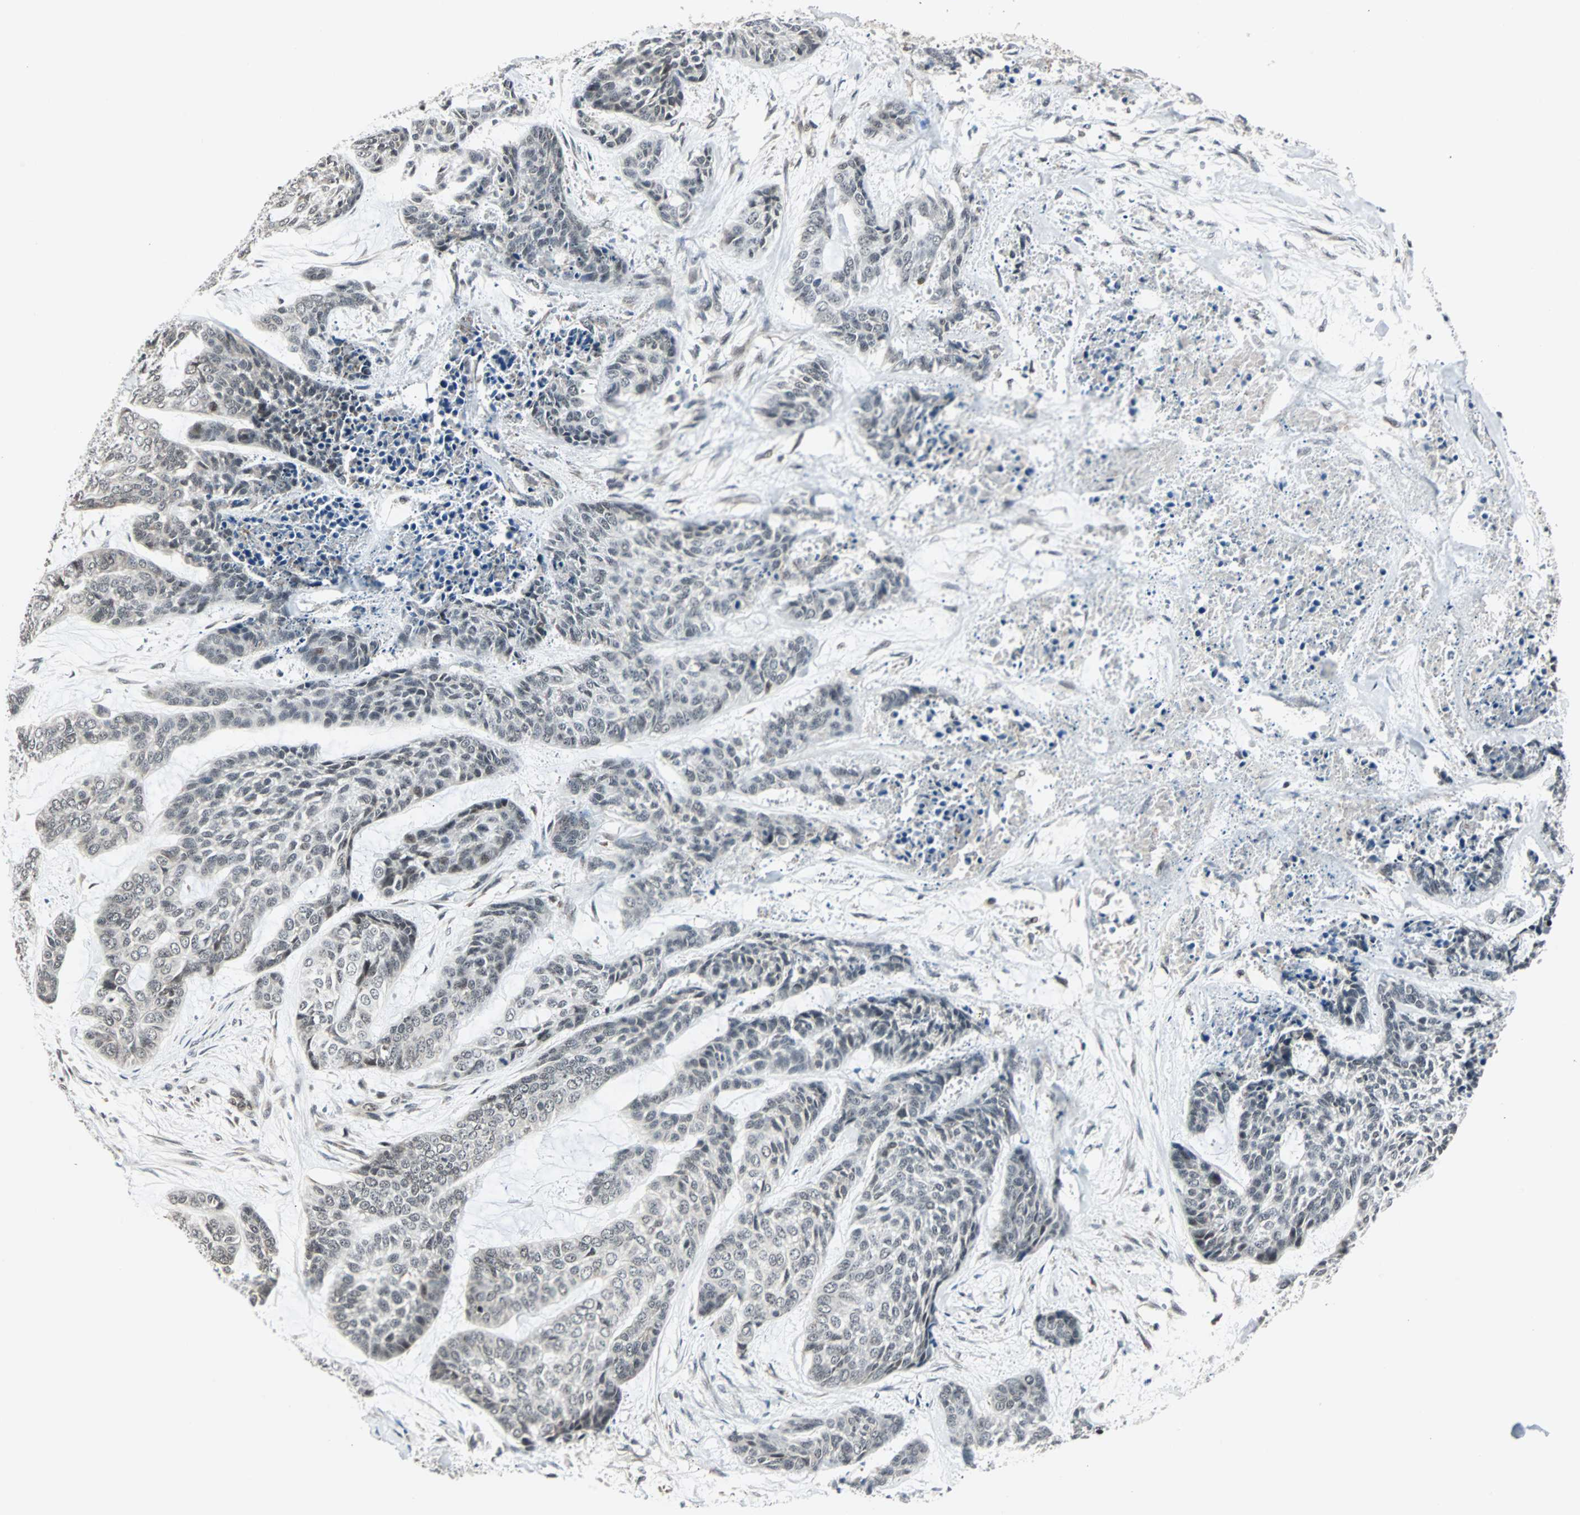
{"staining": {"intensity": "weak", "quantity": ">75%", "location": "nuclear"}, "tissue": "skin cancer", "cell_type": "Tumor cells", "image_type": "cancer", "snomed": [{"axis": "morphology", "description": "Basal cell carcinoma"}, {"axis": "topography", "description": "Skin"}], "caption": "Basal cell carcinoma (skin) was stained to show a protein in brown. There is low levels of weak nuclear staining in approximately >75% of tumor cells.", "gene": "TERF2IP", "patient": {"sex": "female", "age": 64}}